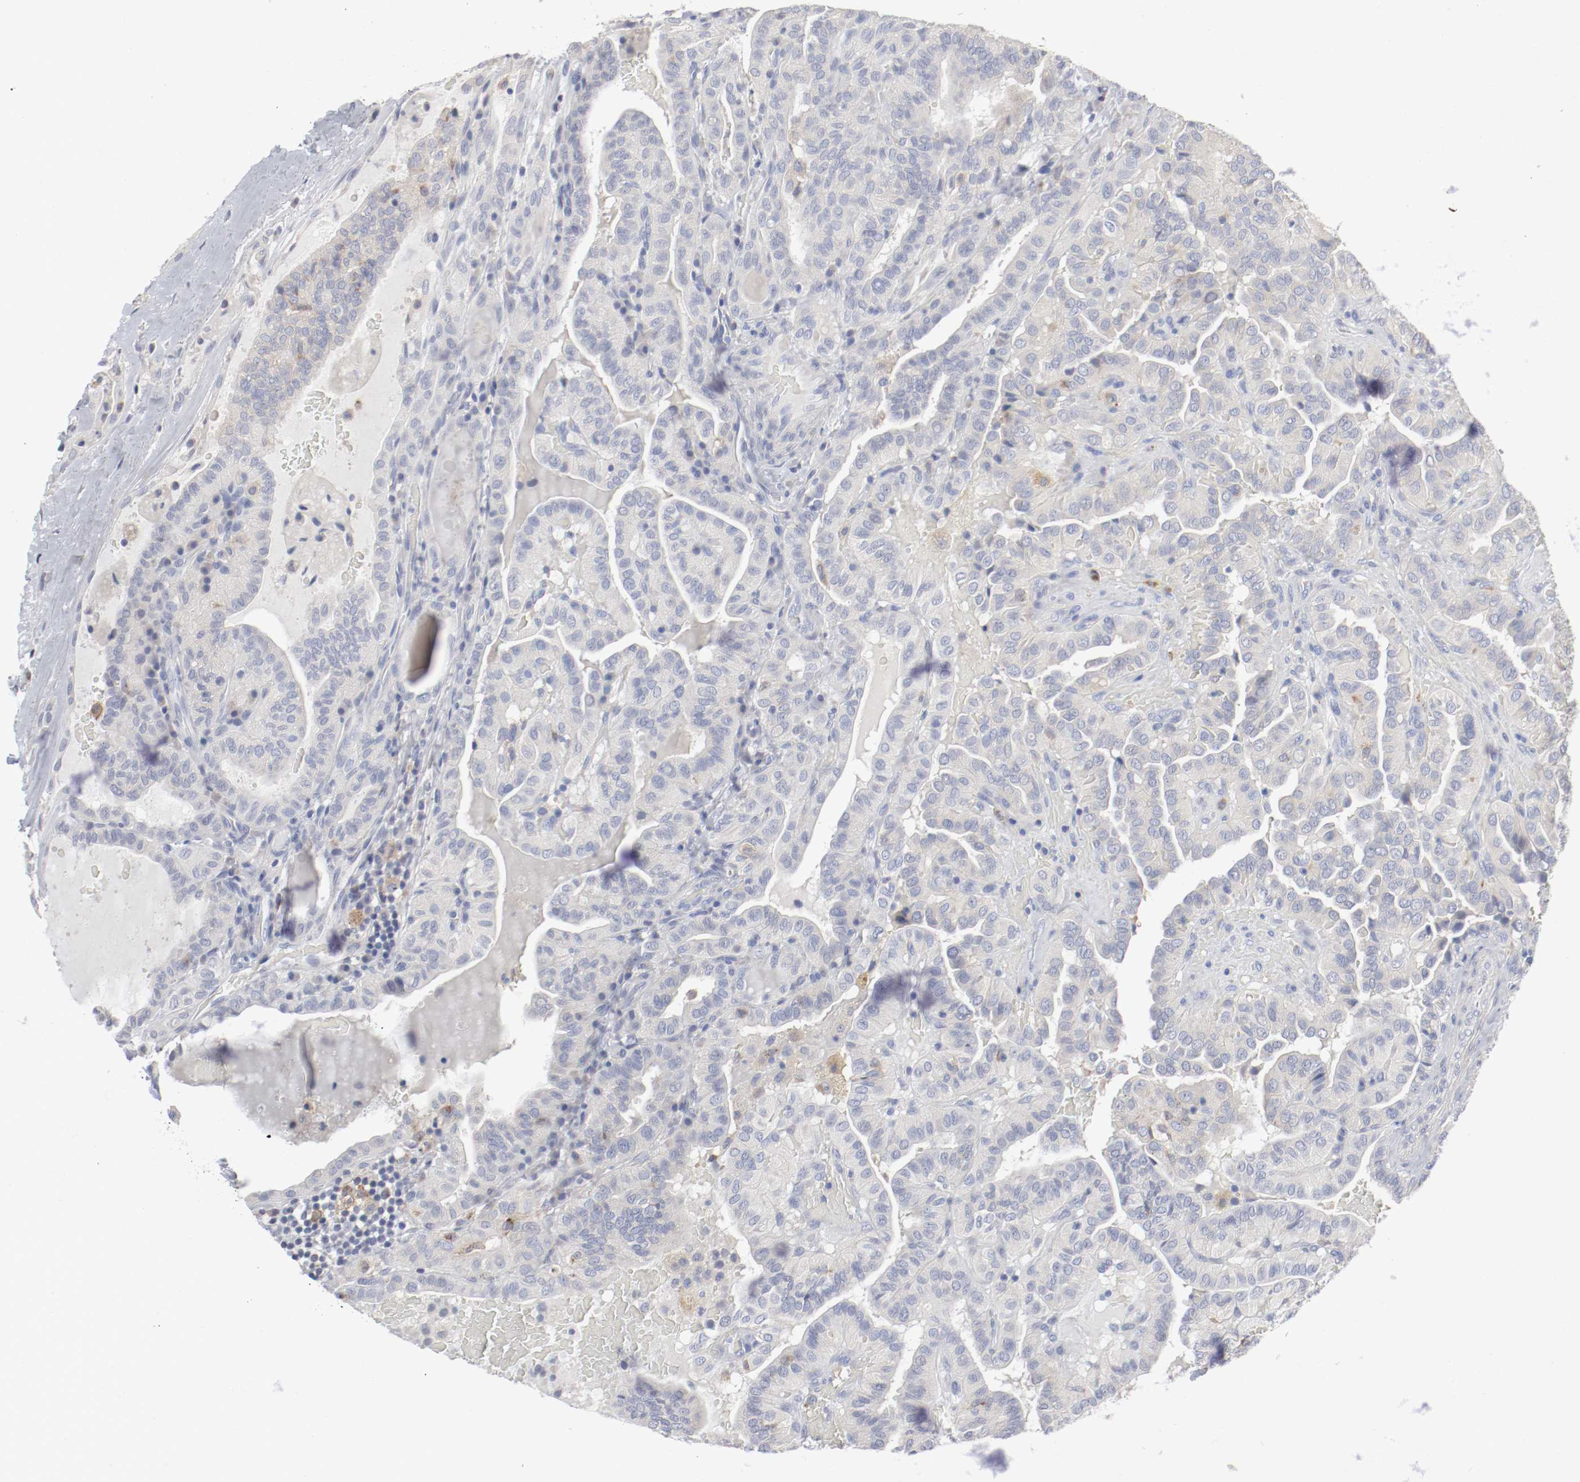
{"staining": {"intensity": "negative", "quantity": "none", "location": "none"}, "tissue": "thyroid cancer", "cell_type": "Tumor cells", "image_type": "cancer", "snomed": [{"axis": "morphology", "description": "Papillary adenocarcinoma, NOS"}, {"axis": "topography", "description": "Thyroid gland"}], "caption": "Immunohistochemistry (IHC) histopathology image of neoplastic tissue: thyroid cancer (papillary adenocarcinoma) stained with DAB (3,3'-diaminobenzidine) shows no significant protein expression in tumor cells. (DAB (3,3'-diaminobenzidine) IHC visualized using brightfield microscopy, high magnification).", "gene": "FGFBP1", "patient": {"sex": "male", "age": 77}}